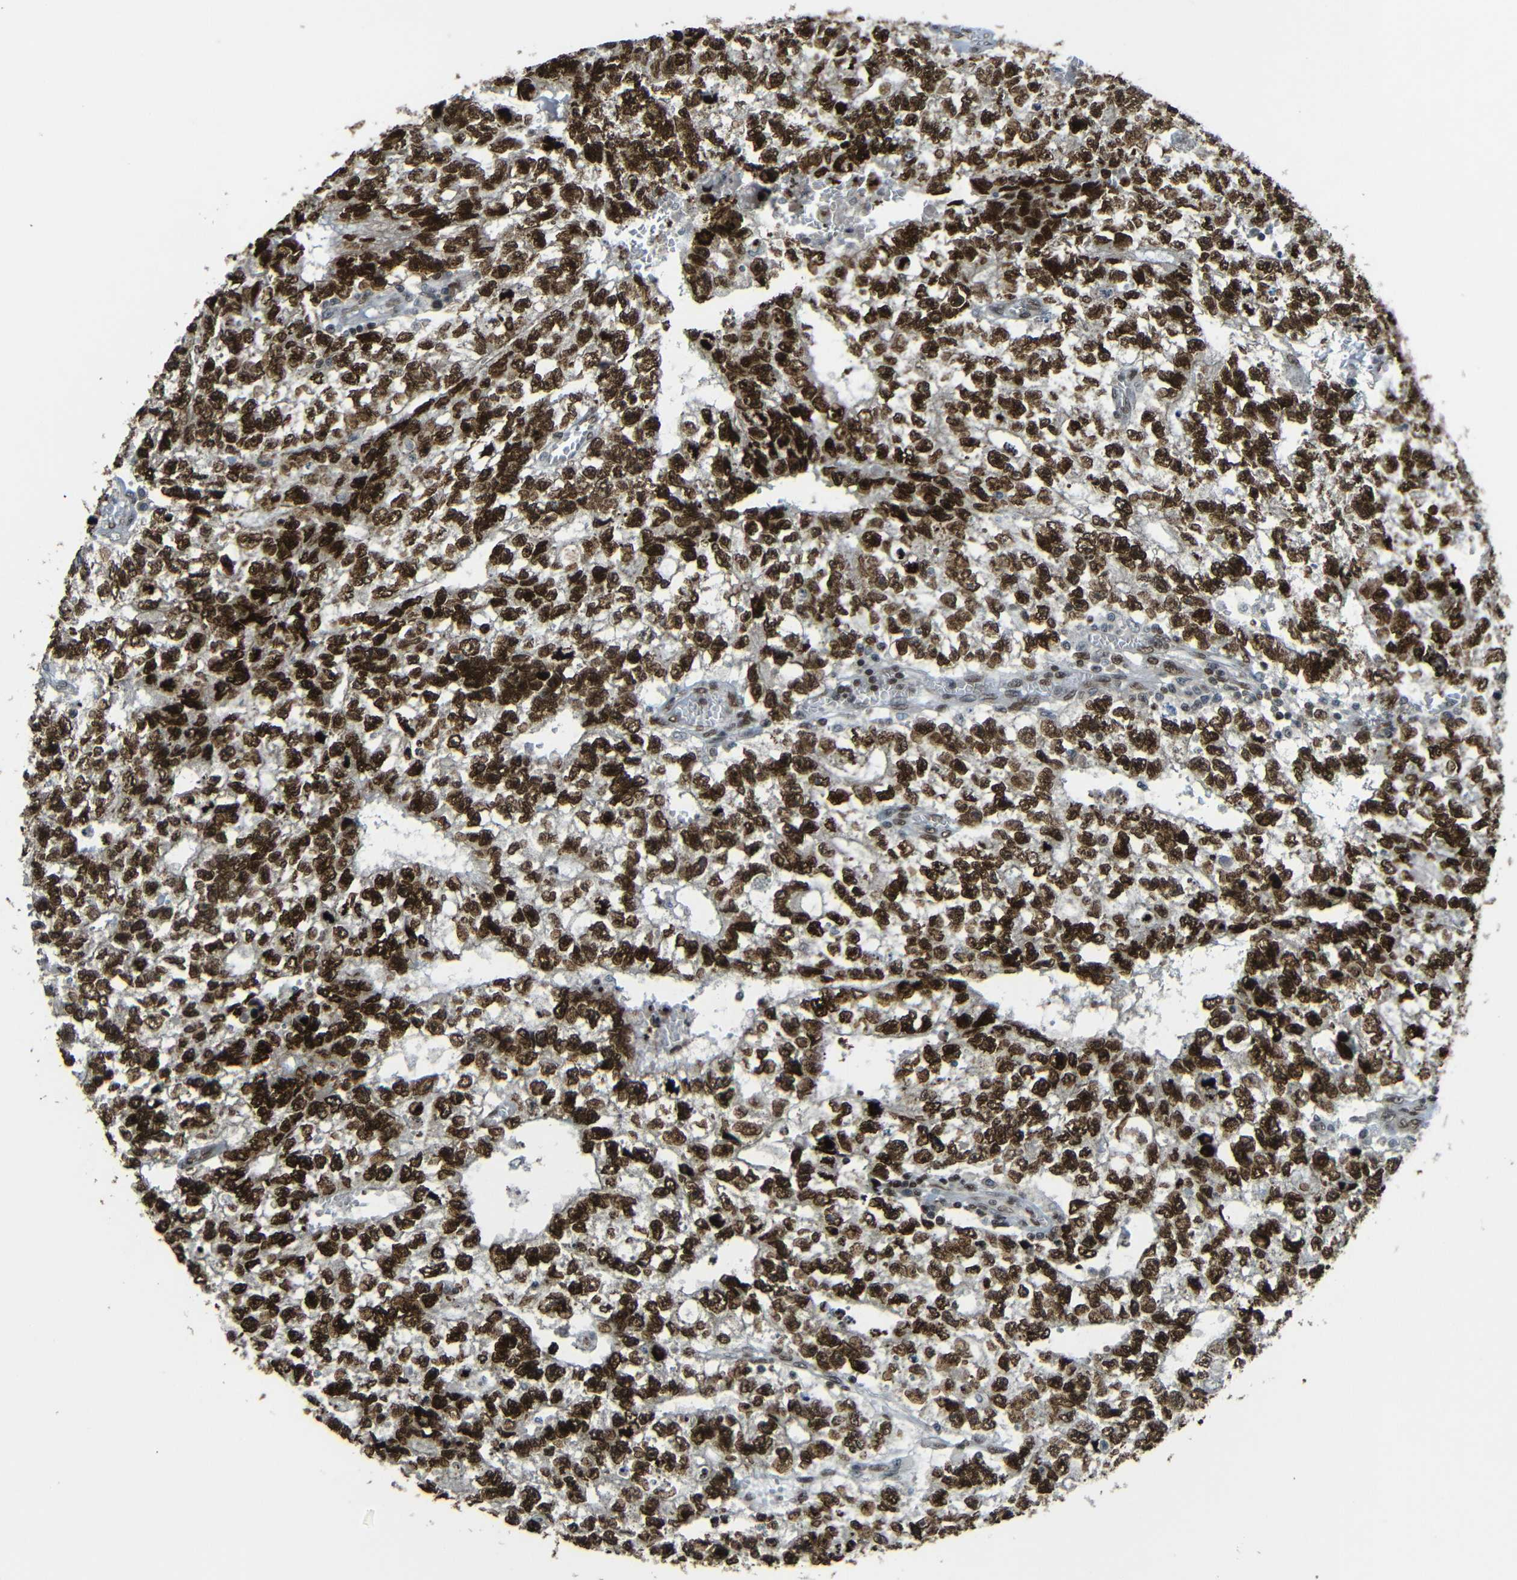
{"staining": {"intensity": "strong", "quantity": ">75%", "location": "nuclear"}, "tissue": "testis cancer", "cell_type": "Tumor cells", "image_type": "cancer", "snomed": [{"axis": "morphology", "description": "Seminoma, NOS"}, {"axis": "morphology", "description": "Carcinoma, Embryonal, NOS"}, {"axis": "topography", "description": "Testis"}], "caption": "Testis cancer stained for a protein (brown) exhibits strong nuclear positive positivity in about >75% of tumor cells.", "gene": "PSIP1", "patient": {"sex": "male", "age": 38}}